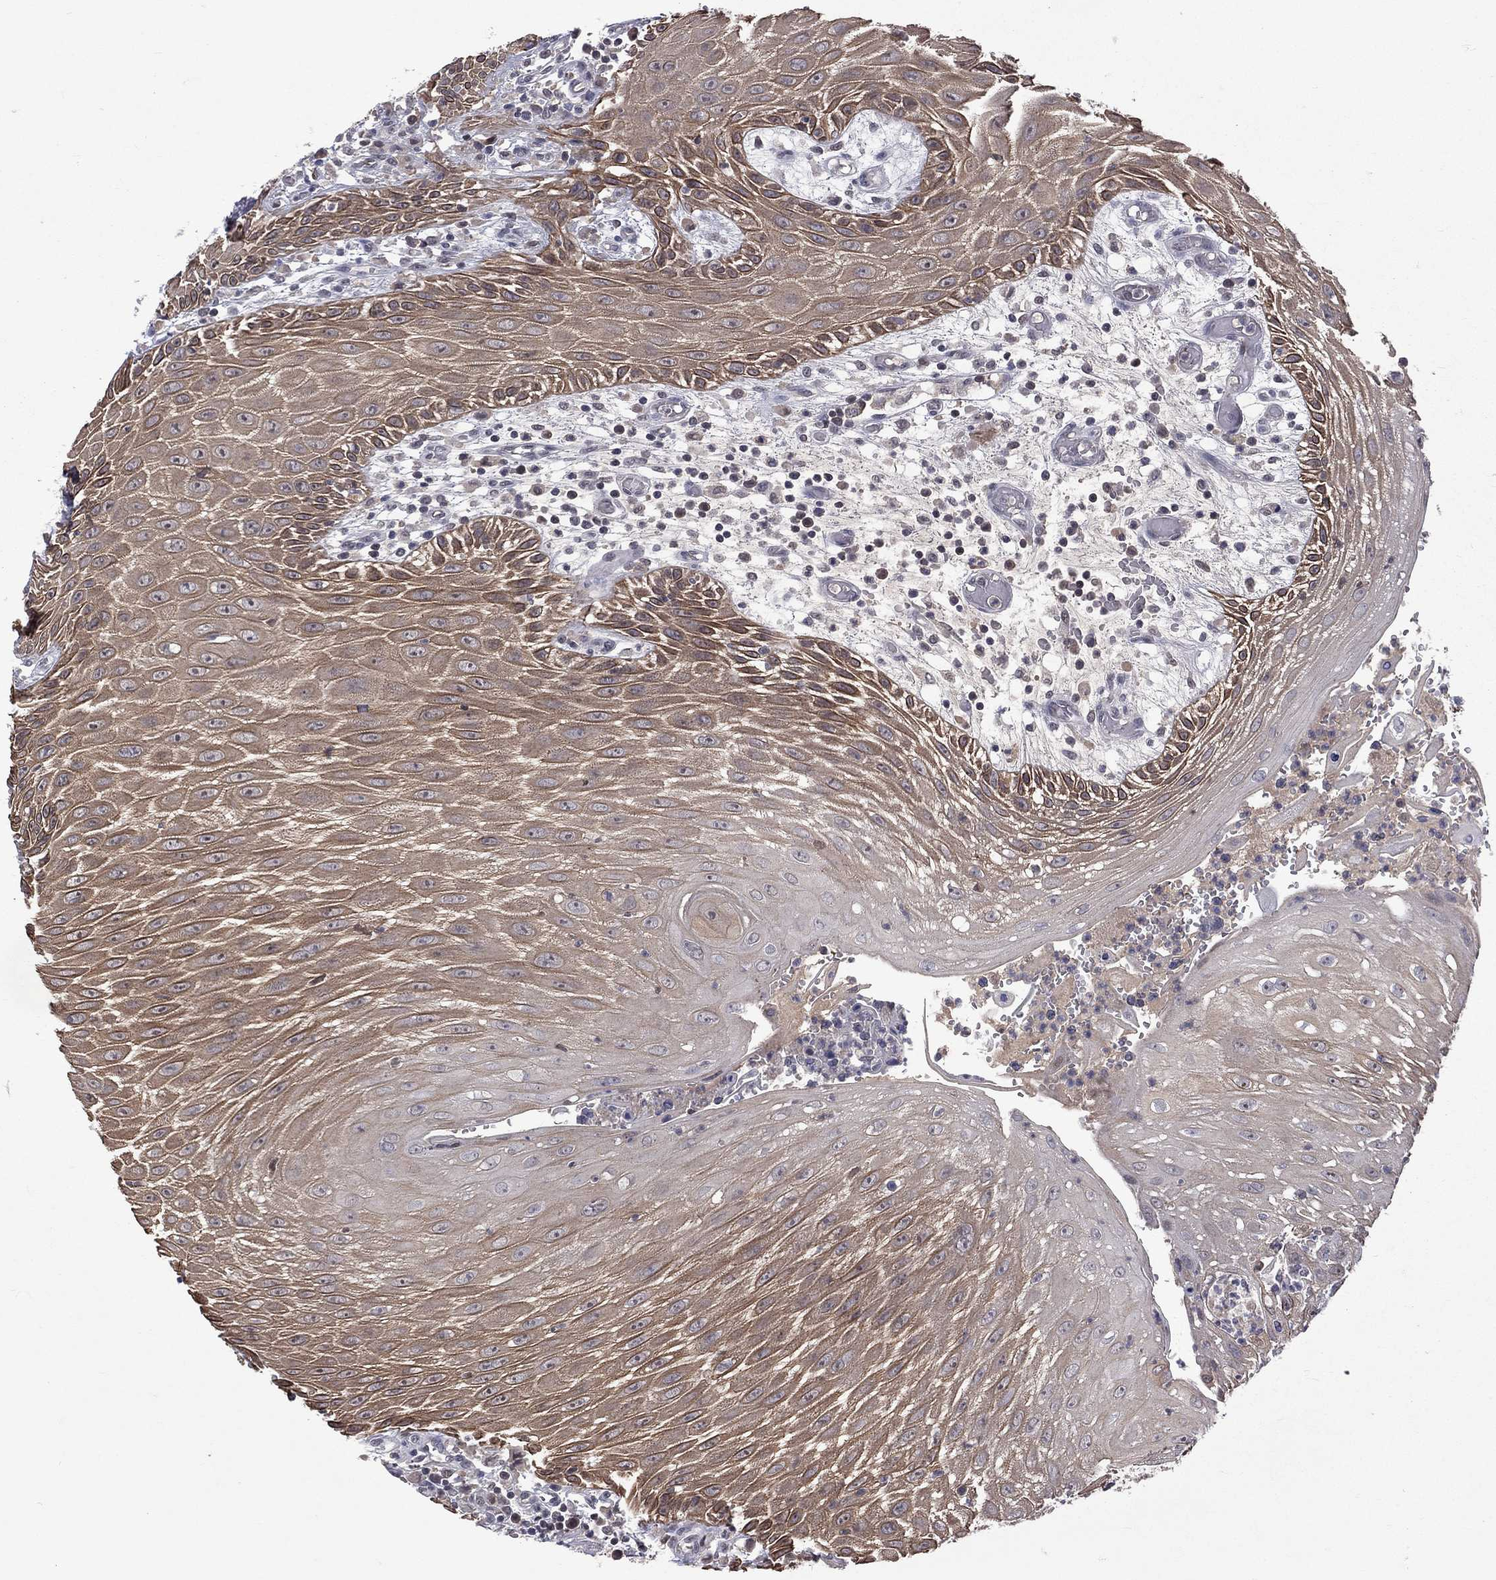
{"staining": {"intensity": "moderate", "quantity": ">75%", "location": "cytoplasmic/membranous"}, "tissue": "head and neck cancer", "cell_type": "Tumor cells", "image_type": "cancer", "snomed": [{"axis": "morphology", "description": "Squamous cell carcinoma, NOS"}, {"axis": "topography", "description": "Oral tissue"}, {"axis": "topography", "description": "Head-Neck"}], "caption": "The photomicrograph displays immunohistochemical staining of head and neck squamous cell carcinoma. There is moderate cytoplasmic/membranous positivity is seen in approximately >75% of tumor cells.", "gene": "DSG4", "patient": {"sex": "male", "age": 58}}